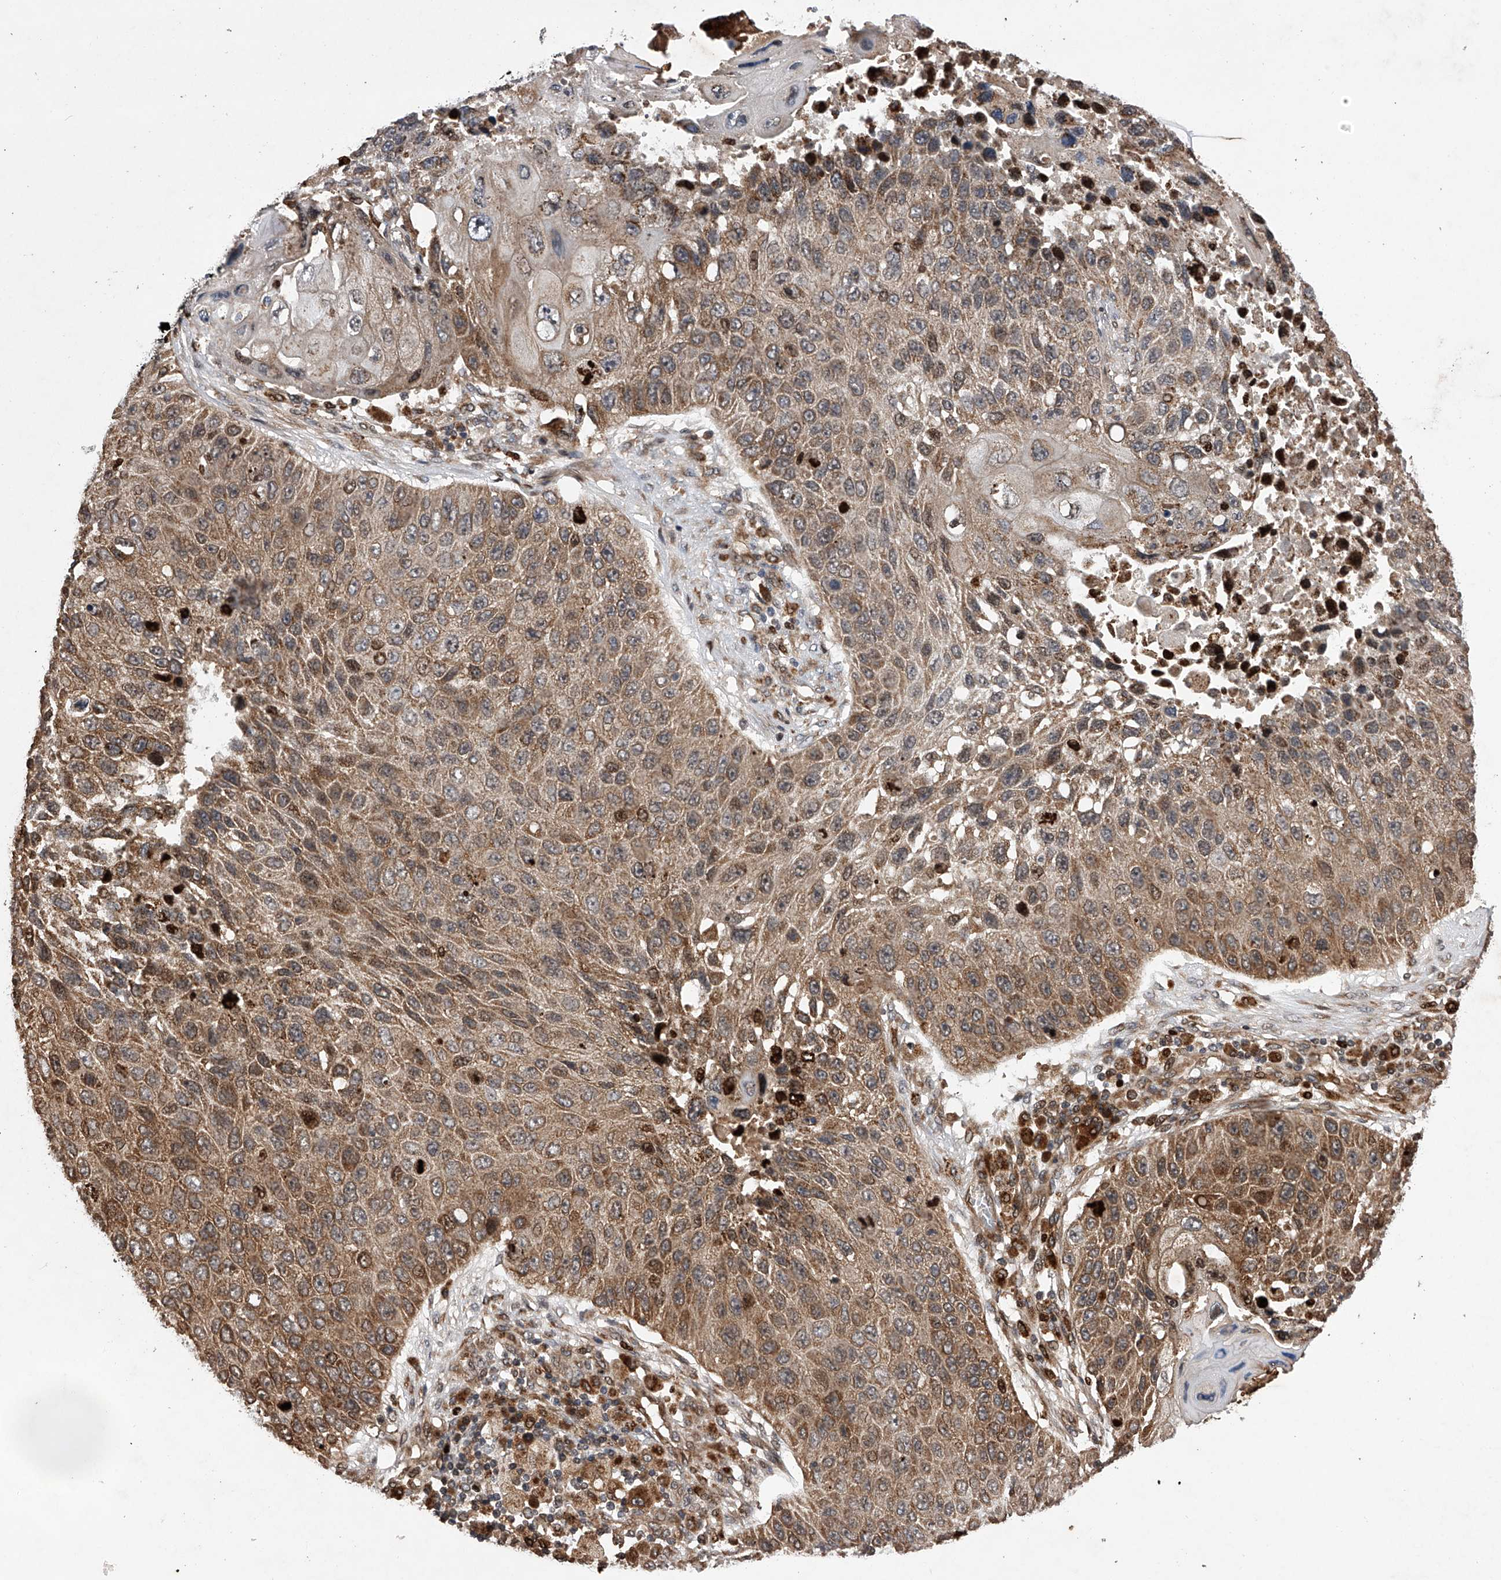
{"staining": {"intensity": "moderate", "quantity": ">75%", "location": "cytoplasmic/membranous"}, "tissue": "lung cancer", "cell_type": "Tumor cells", "image_type": "cancer", "snomed": [{"axis": "morphology", "description": "Squamous cell carcinoma, NOS"}, {"axis": "topography", "description": "Lung"}], "caption": "Lung cancer (squamous cell carcinoma) tissue reveals moderate cytoplasmic/membranous staining in about >75% of tumor cells, visualized by immunohistochemistry.", "gene": "MAP3K11", "patient": {"sex": "male", "age": 61}}